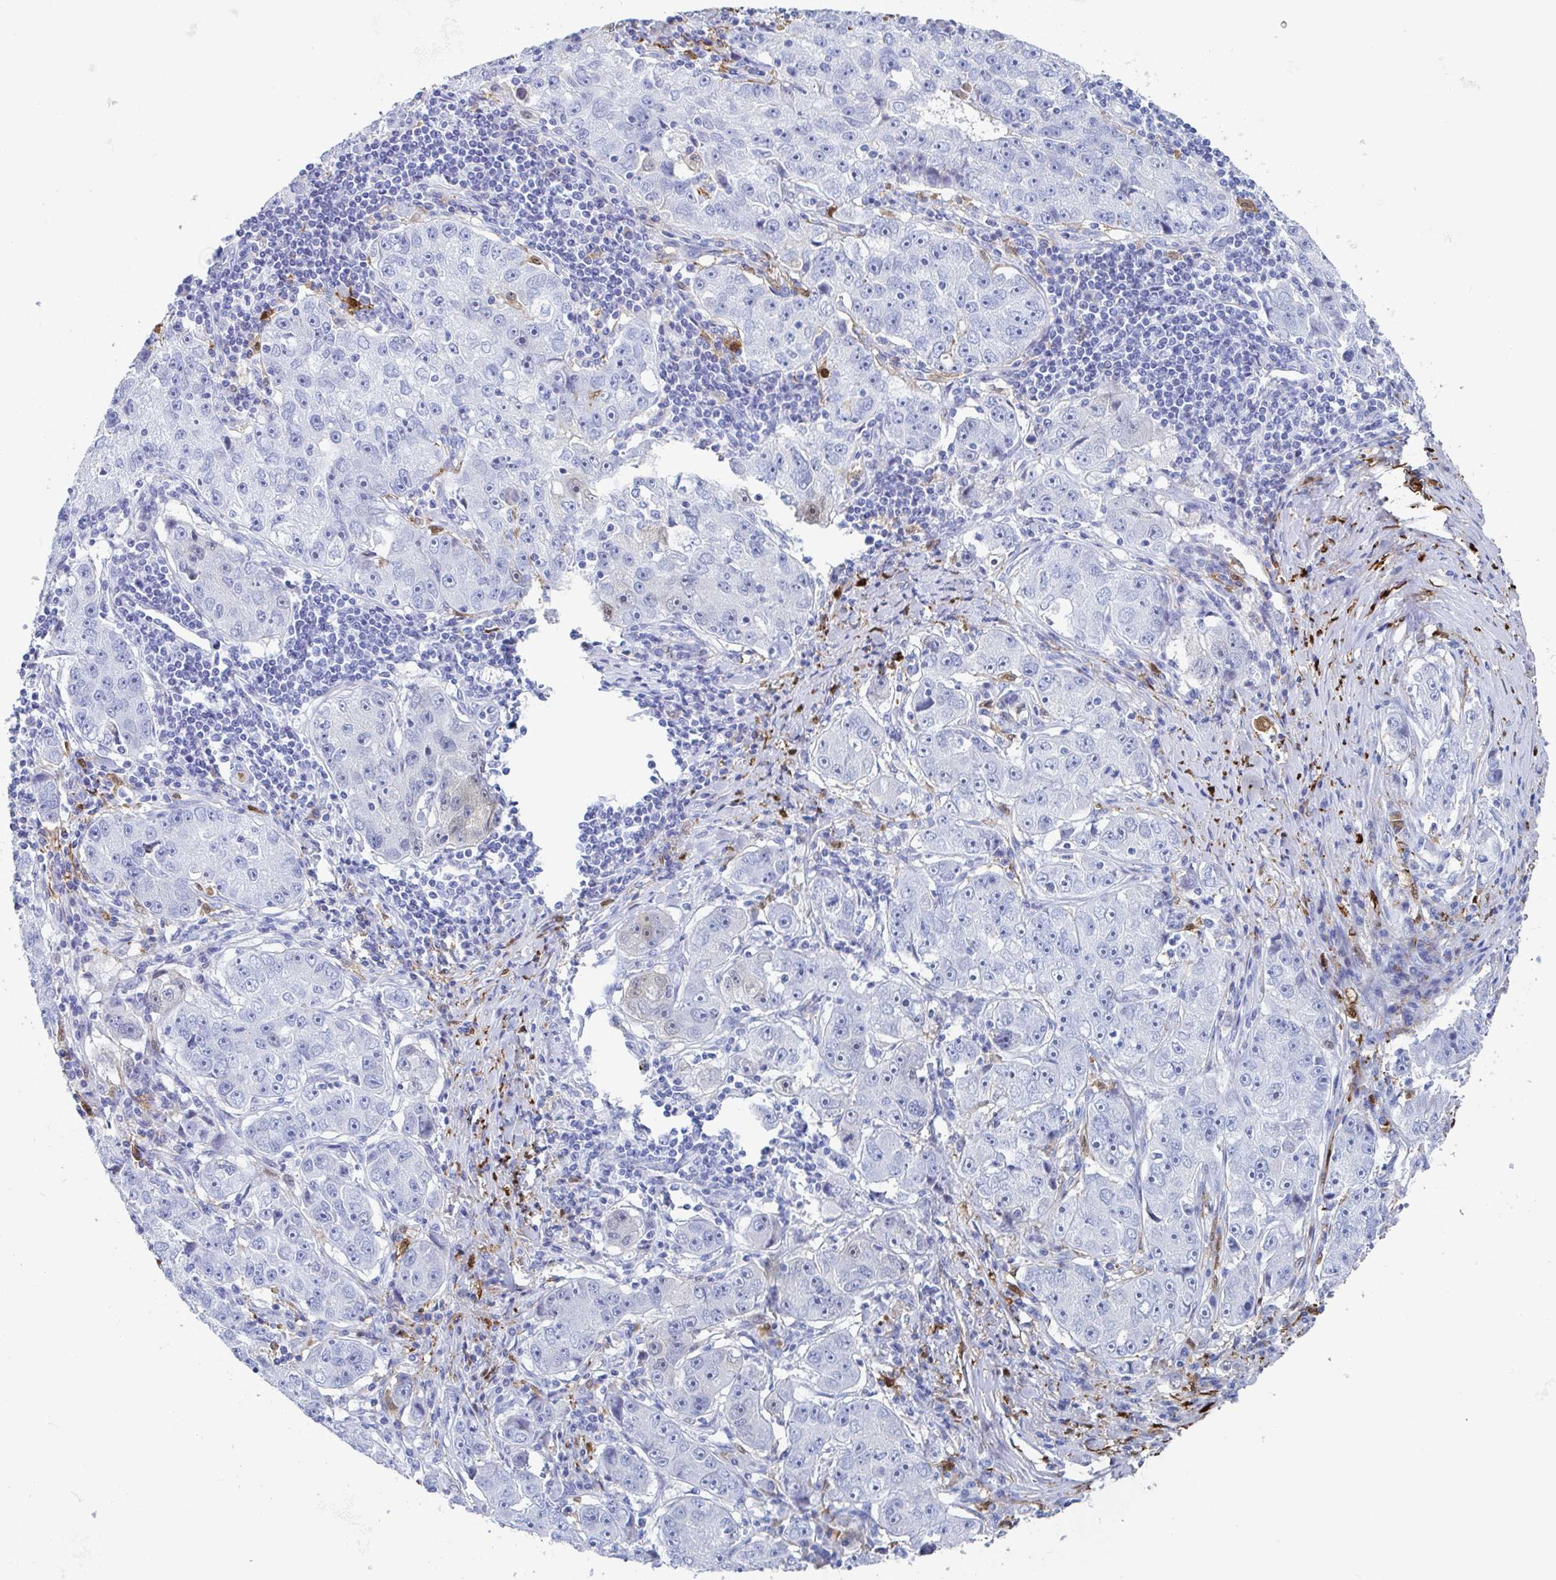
{"staining": {"intensity": "negative", "quantity": "none", "location": "none"}, "tissue": "lung cancer", "cell_type": "Tumor cells", "image_type": "cancer", "snomed": [{"axis": "morphology", "description": "Normal morphology"}, {"axis": "morphology", "description": "Adenocarcinoma, NOS"}, {"axis": "topography", "description": "Lymph node"}, {"axis": "topography", "description": "Lung"}], "caption": "Tumor cells show no significant protein staining in adenocarcinoma (lung).", "gene": "OR2A4", "patient": {"sex": "female", "age": 57}}